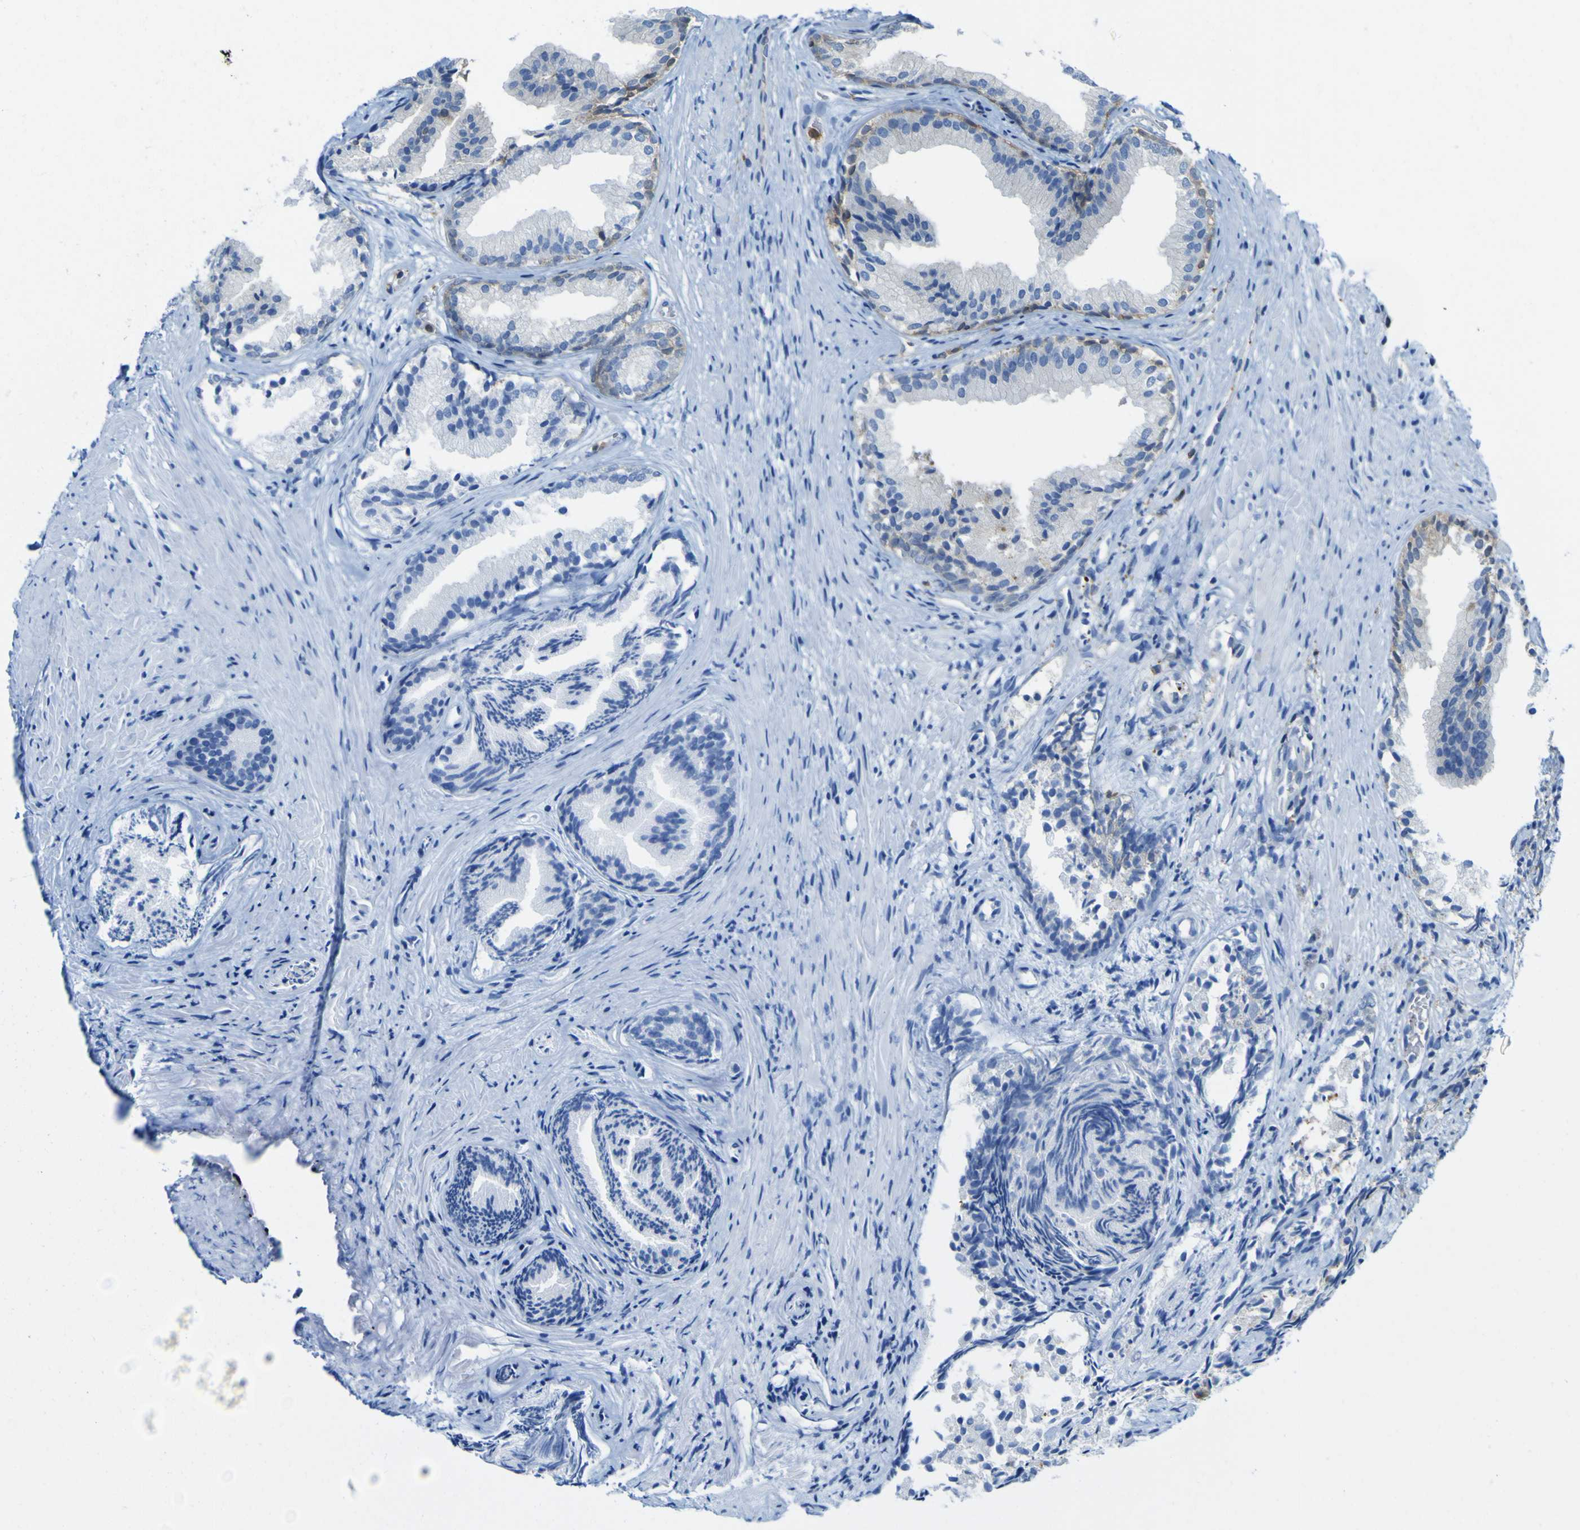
{"staining": {"intensity": "weak", "quantity": "<25%", "location": "cytoplasmic/membranous"}, "tissue": "prostate", "cell_type": "Glandular cells", "image_type": "normal", "snomed": [{"axis": "morphology", "description": "Normal tissue, NOS"}, {"axis": "topography", "description": "Prostate"}], "caption": "A micrograph of human prostate is negative for staining in glandular cells. Nuclei are stained in blue.", "gene": "ABHD3", "patient": {"sex": "male", "age": 76}}